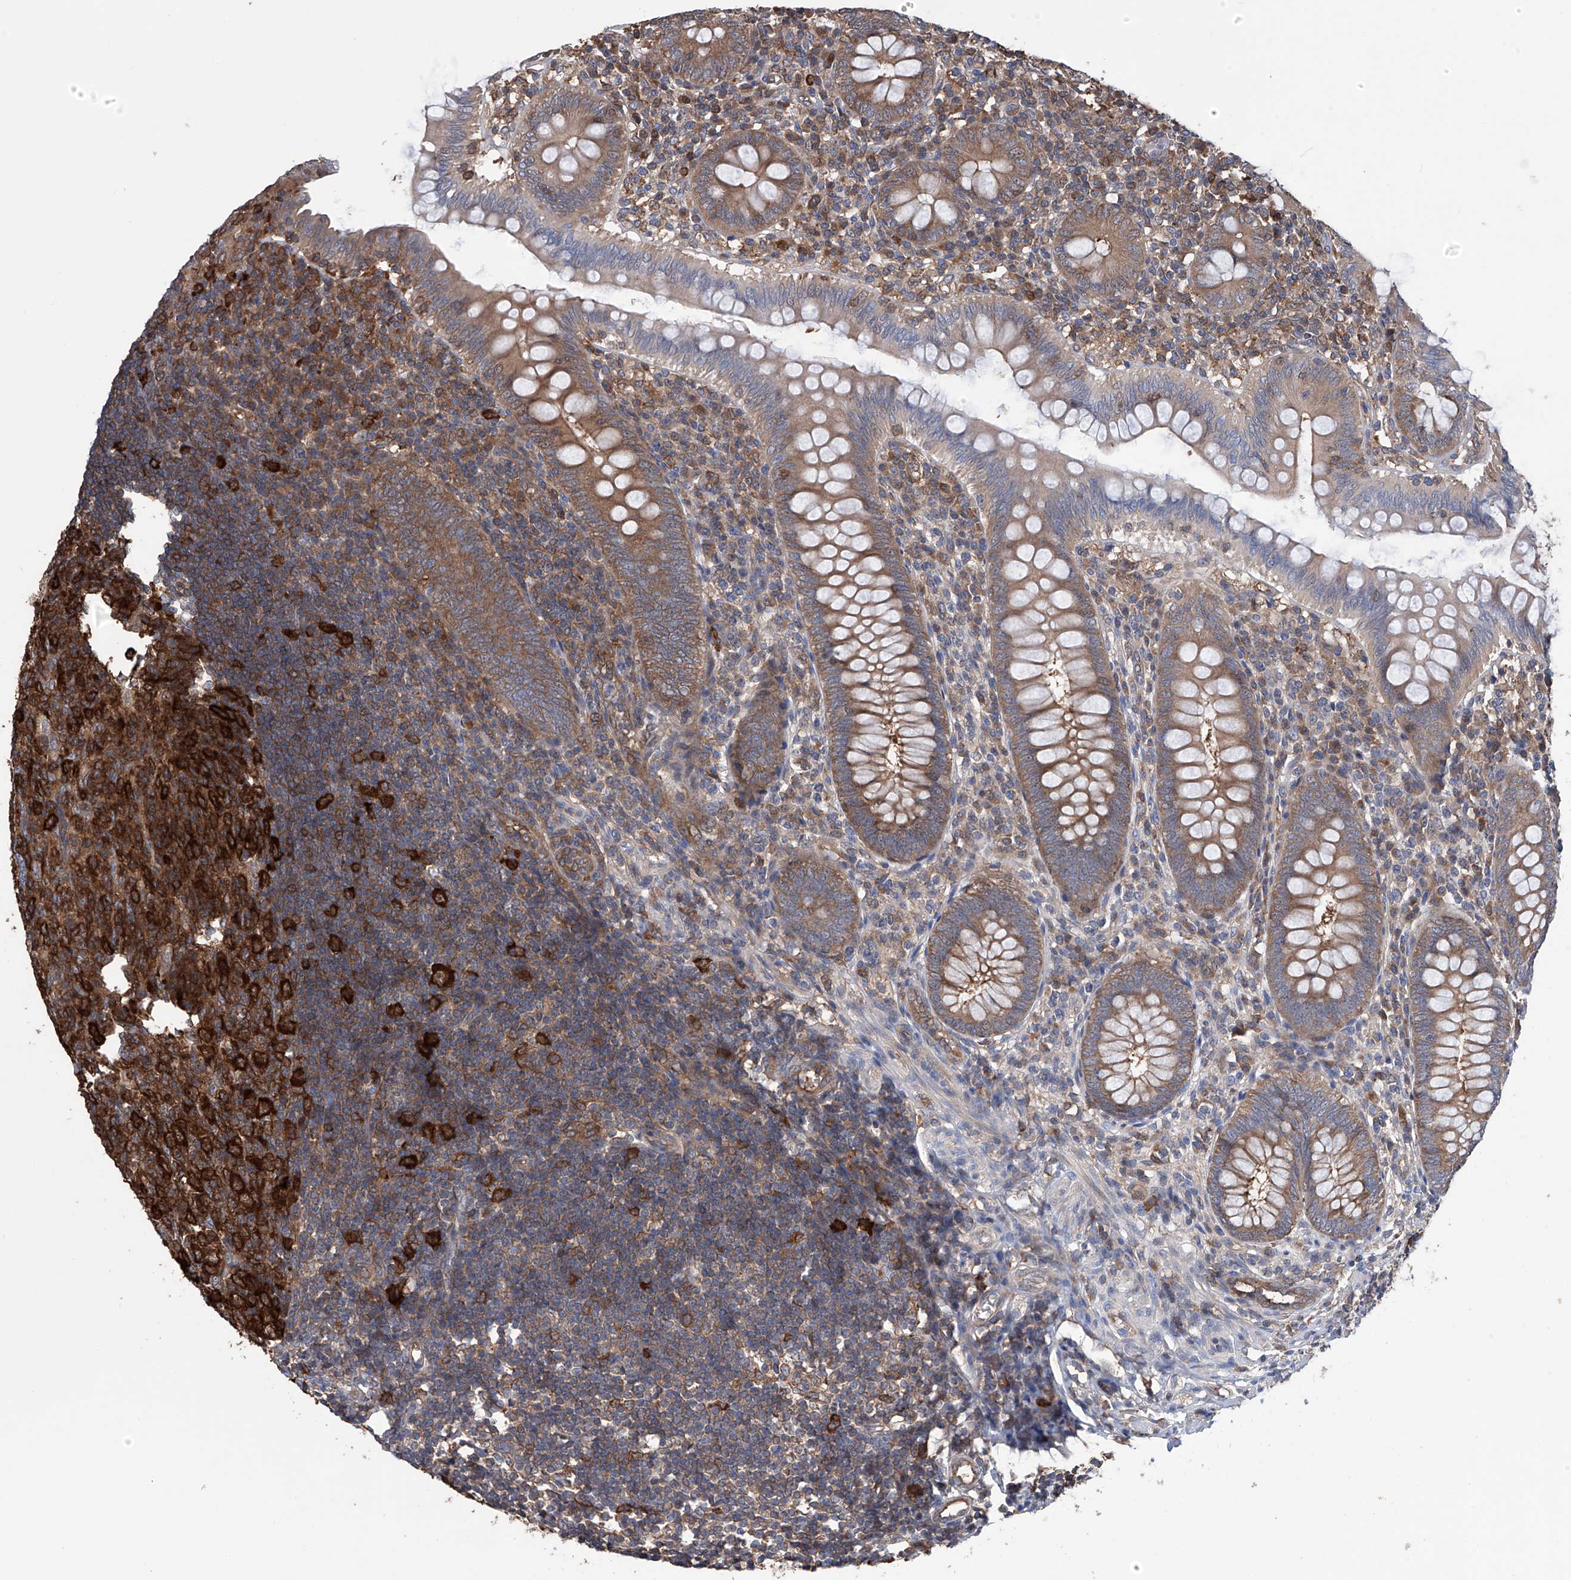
{"staining": {"intensity": "moderate", "quantity": ">75%", "location": "cytoplasmic/membranous"}, "tissue": "appendix", "cell_type": "Glandular cells", "image_type": "normal", "snomed": [{"axis": "morphology", "description": "Normal tissue, NOS"}, {"axis": "topography", "description": "Appendix"}], "caption": "Benign appendix was stained to show a protein in brown. There is medium levels of moderate cytoplasmic/membranous positivity in about >75% of glandular cells. (DAB = brown stain, brightfield microscopy at high magnification).", "gene": "NUDT17", "patient": {"sex": "male", "age": 14}}